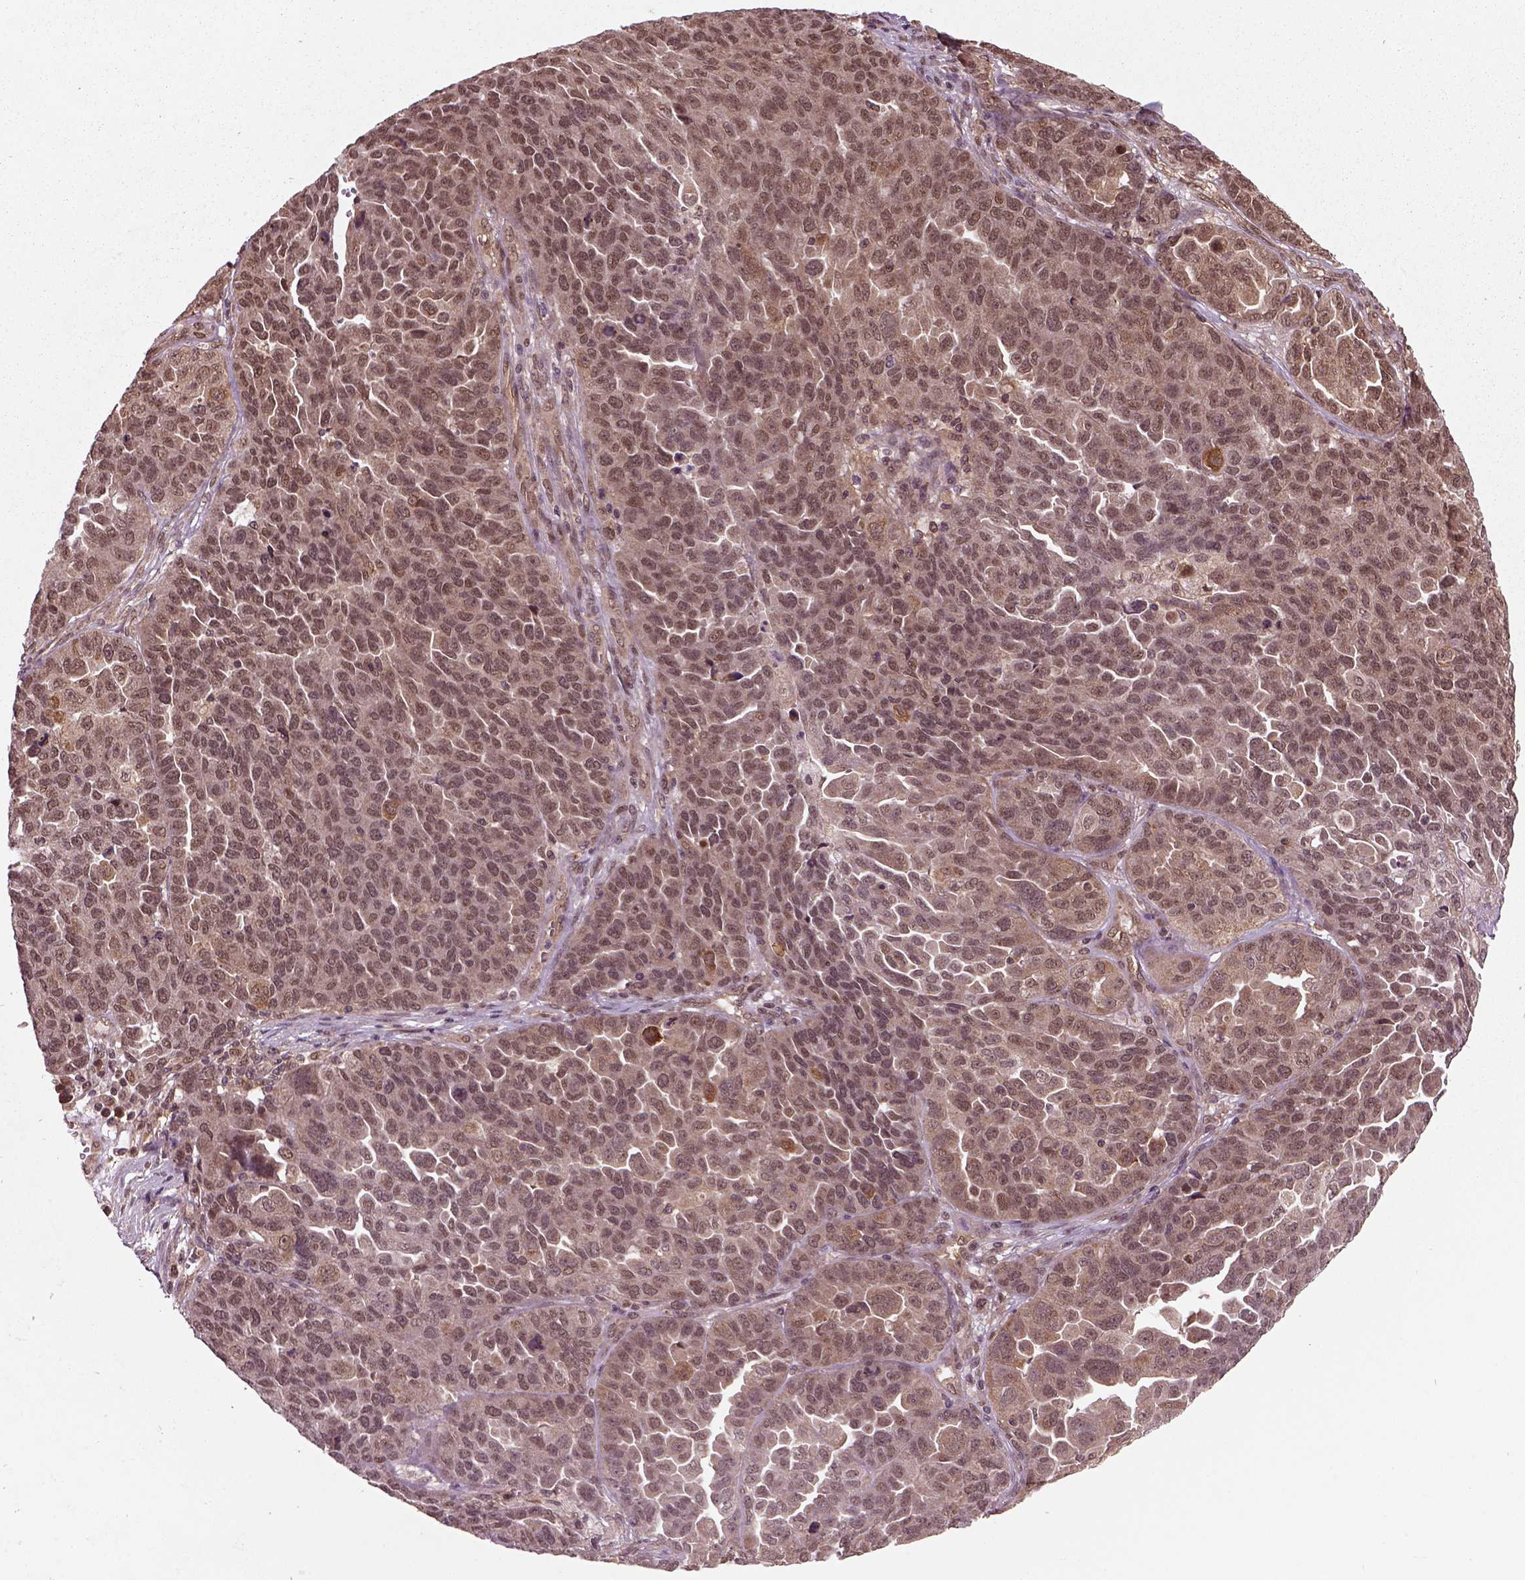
{"staining": {"intensity": "moderate", "quantity": ">75%", "location": "cytoplasmic/membranous,nuclear"}, "tissue": "ovarian cancer", "cell_type": "Tumor cells", "image_type": "cancer", "snomed": [{"axis": "morphology", "description": "Cystadenocarcinoma, serous, NOS"}, {"axis": "topography", "description": "Ovary"}], "caption": "Protein staining exhibits moderate cytoplasmic/membranous and nuclear positivity in approximately >75% of tumor cells in ovarian cancer.", "gene": "NUDT9", "patient": {"sex": "female", "age": 87}}